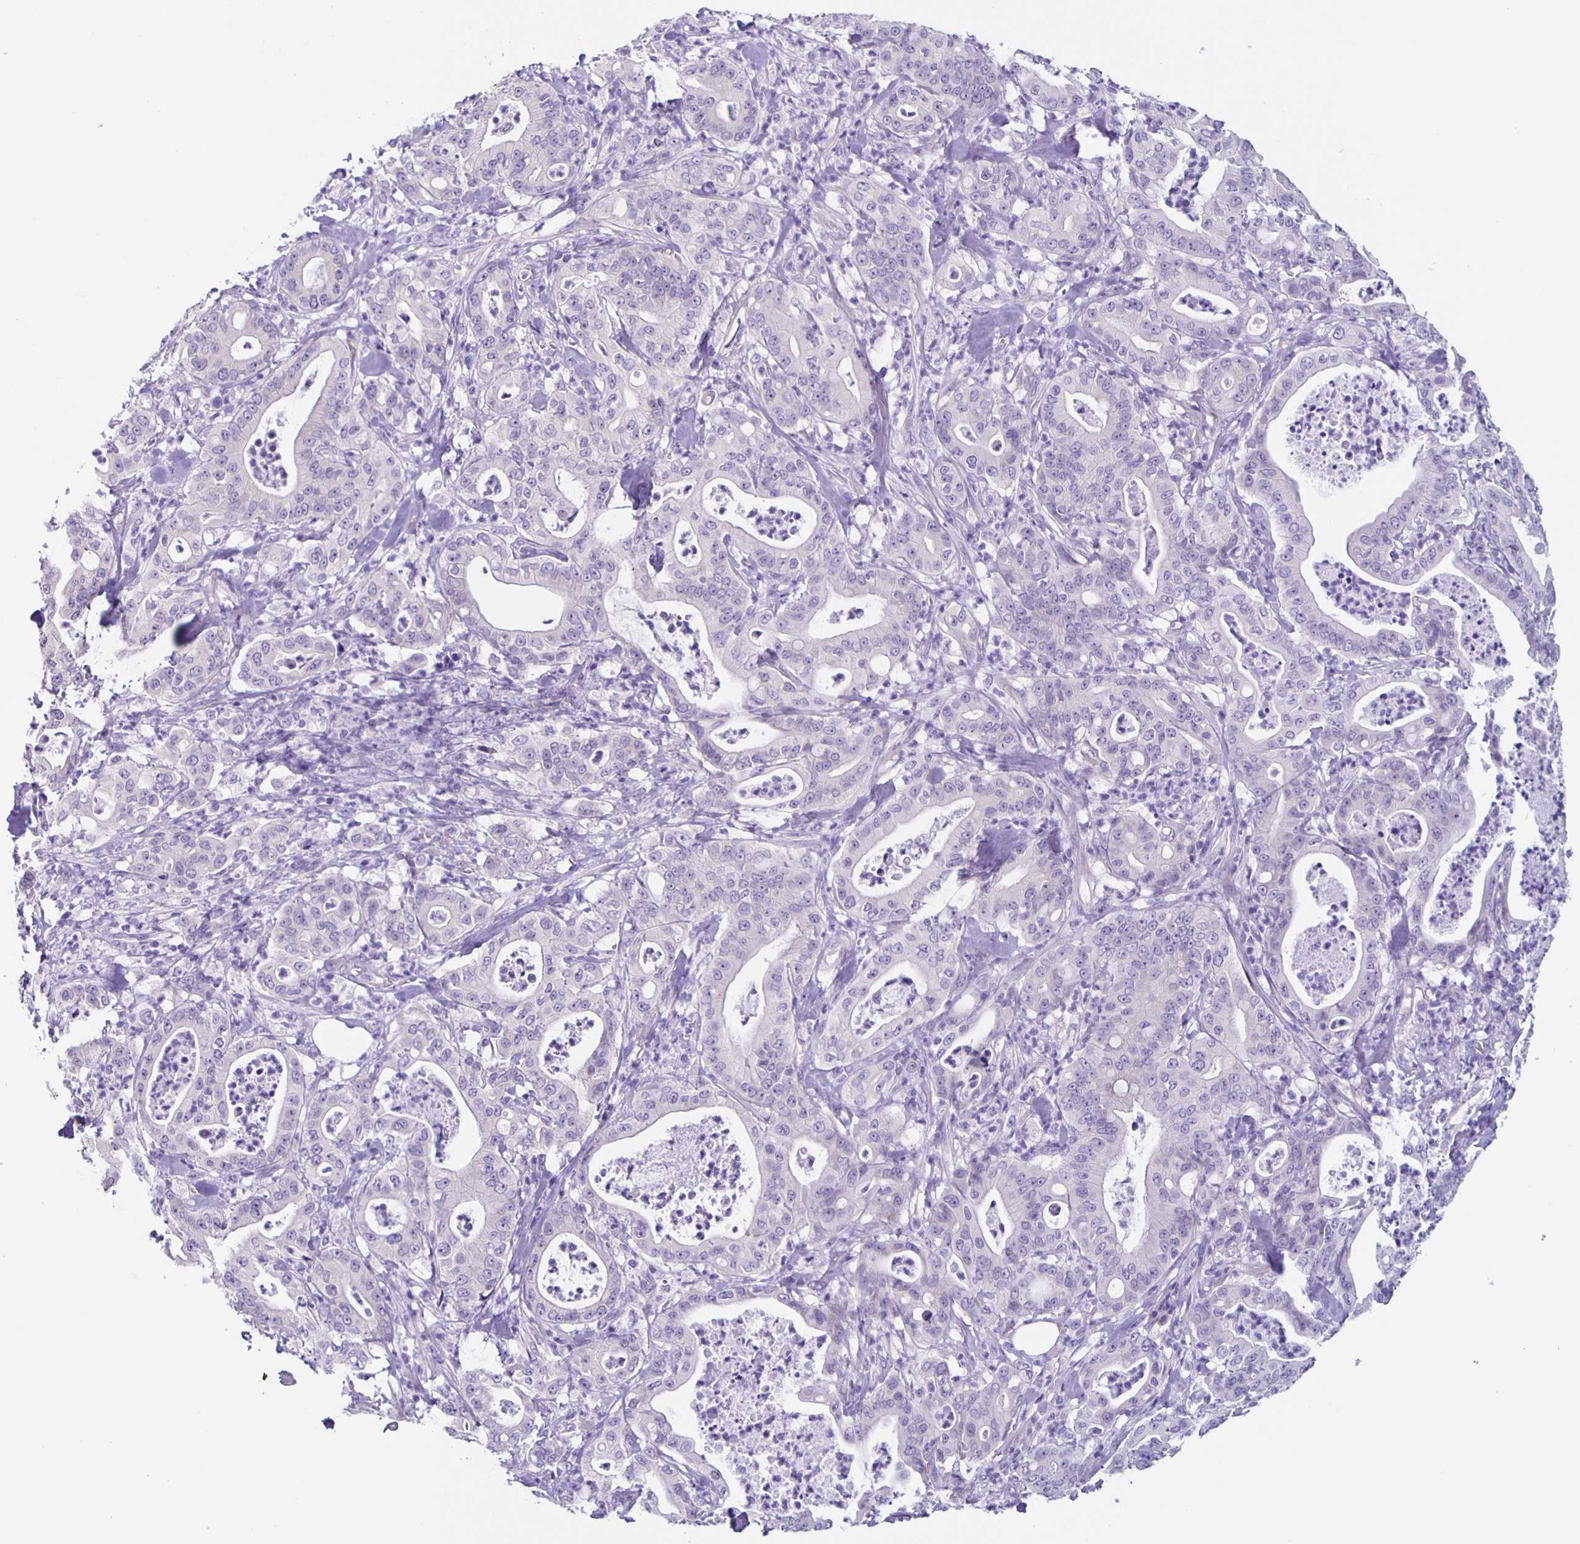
{"staining": {"intensity": "negative", "quantity": "none", "location": "none"}, "tissue": "pancreatic cancer", "cell_type": "Tumor cells", "image_type": "cancer", "snomed": [{"axis": "morphology", "description": "Adenocarcinoma, NOS"}, {"axis": "topography", "description": "Pancreas"}], "caption": "Immunohistochemistry photomicrograph of human pancreatic adenocarcinoma stained for a protein (brown), which exhibits no staining in tumor cells.", "gene": "SLC12A3", "patient": {"sex": "male", "age": 71}}